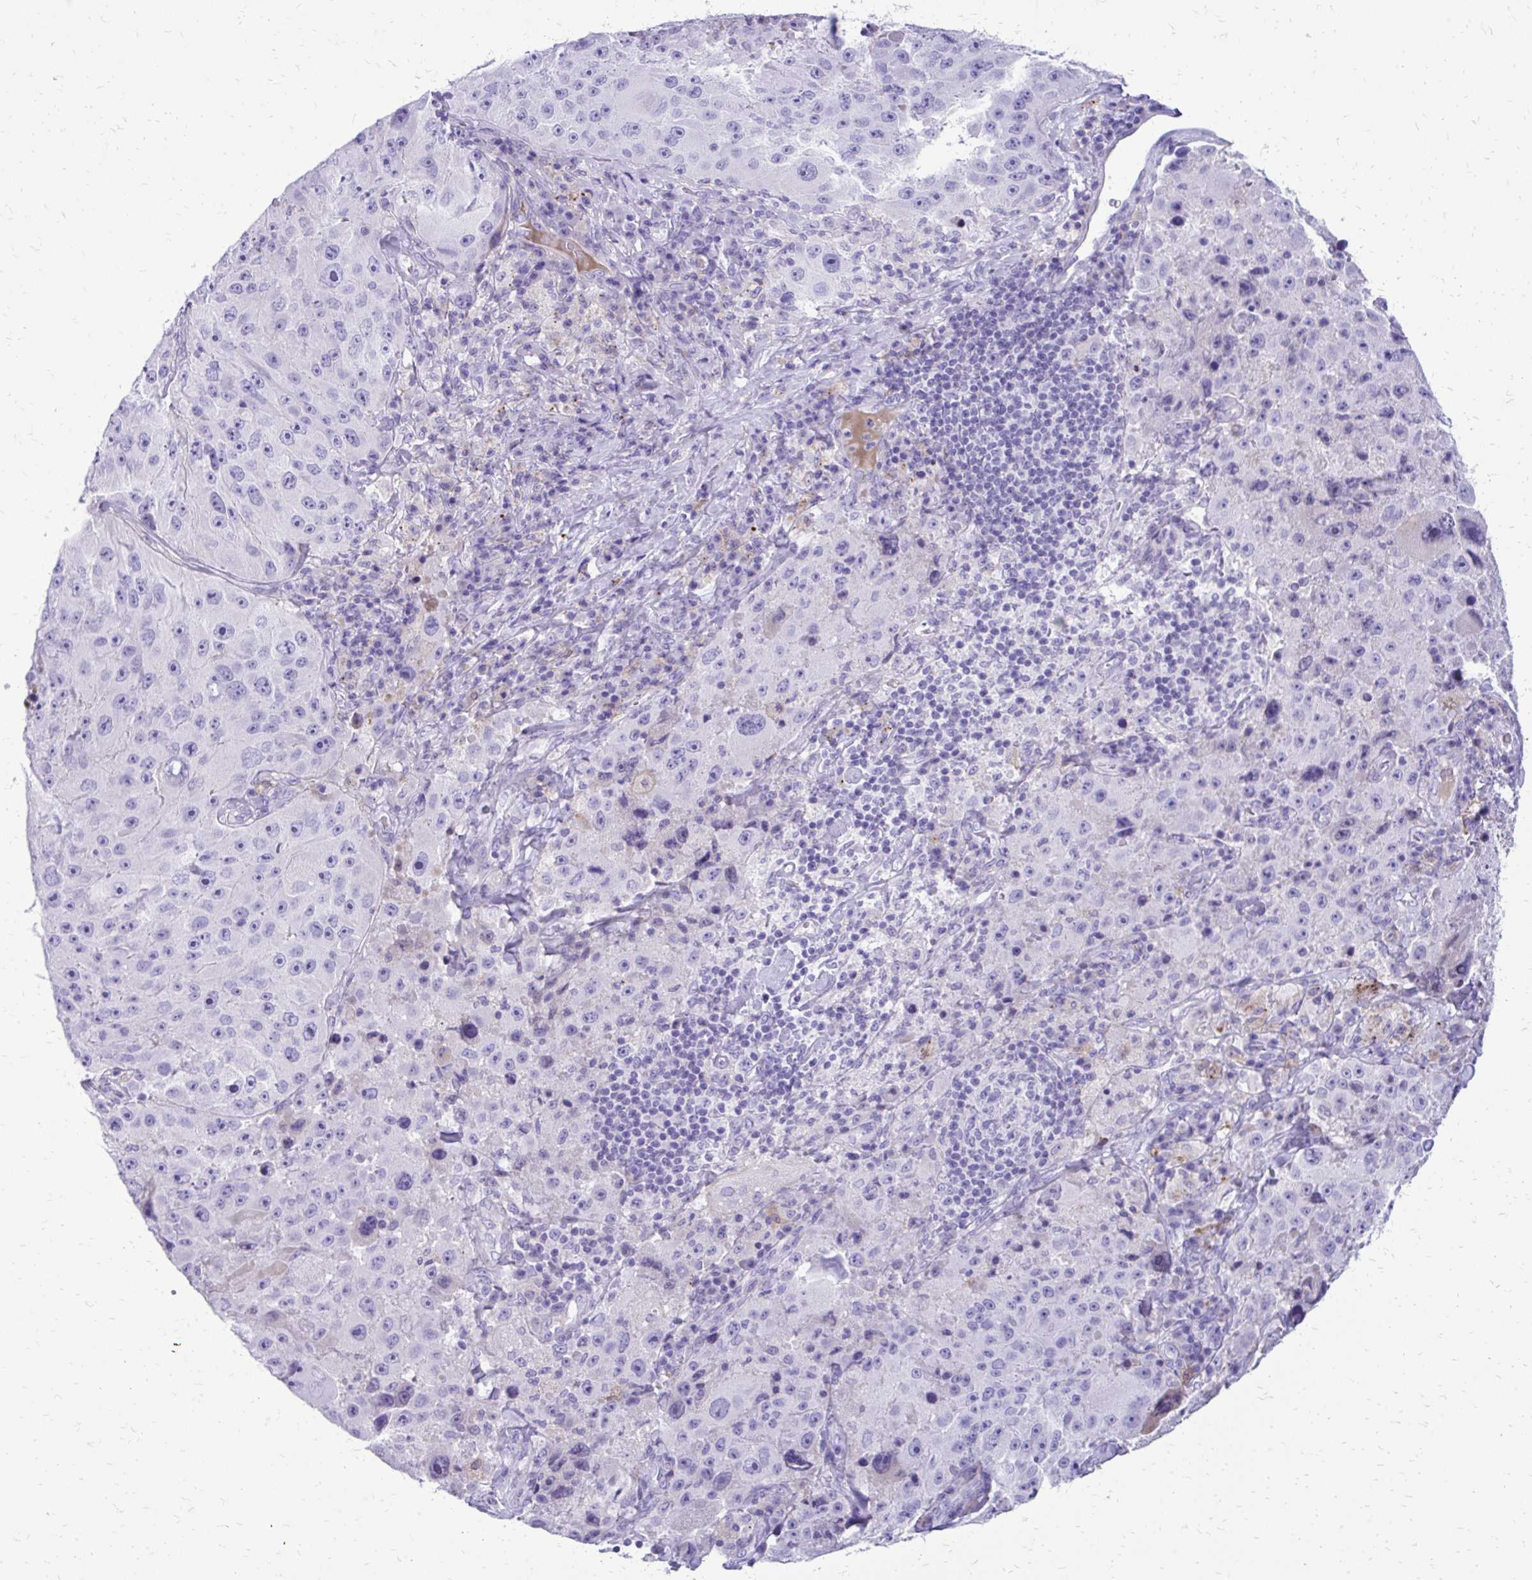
{"staining": {"intensity": "negative", "quantity": "none", "location": "none"}, "tissue": "melanoma", "cell_type": "Tumor cells", "image_type": "cancer", "snomed": [{"axis": "morphology", "description": "Malignant melanoma, Metastatic site"}, {"axis": "topography", "description": "Lymph node"}], "caption": "Human melanoma stained for a protein using immunohistochemistry reveals no staining in tumor cells.", "gene": "SIGLEC11", "patient": {"sex": "male", "age": 62}}